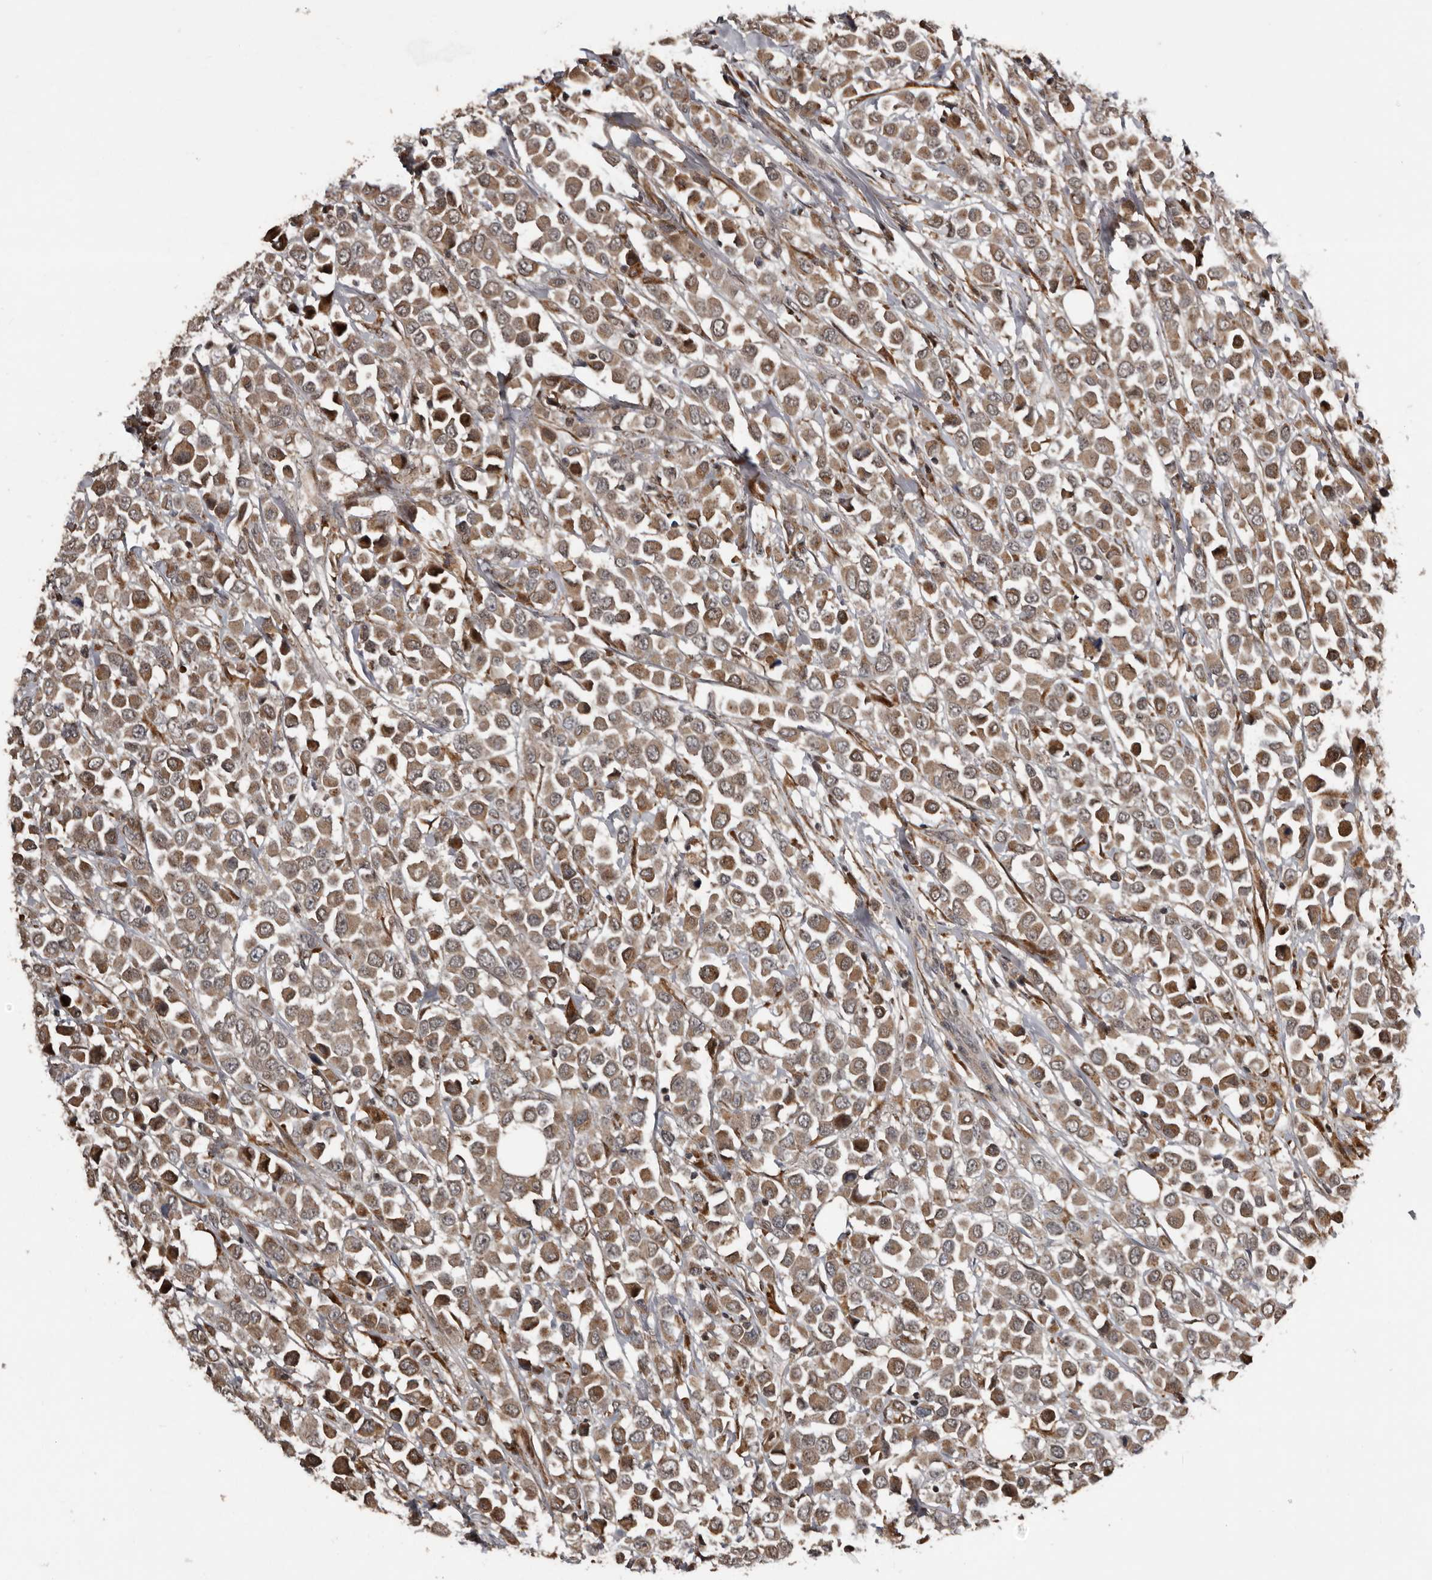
{"staining": {"intensity": "moderate", "quantity": ">75%", "location": "cytoplasmic/membranous"}, "tissue": "breast cancer", "cell_type": "Tumor cells", "image_type": "cancer", "snomed": [{"axis": "morphology", "description": "Duct carcinoma"}, {"axis": "topography", "description": "Breast"}], "caption": "Immunohistochemical staining of breast infiltrating ductal carcinoma shows medium levels of moderate cytoplasmic/membranous expression in approximately >75% of tumor cells.", "gene": "SERTAD4", "patient": {"sex": "female", "age": 61}}